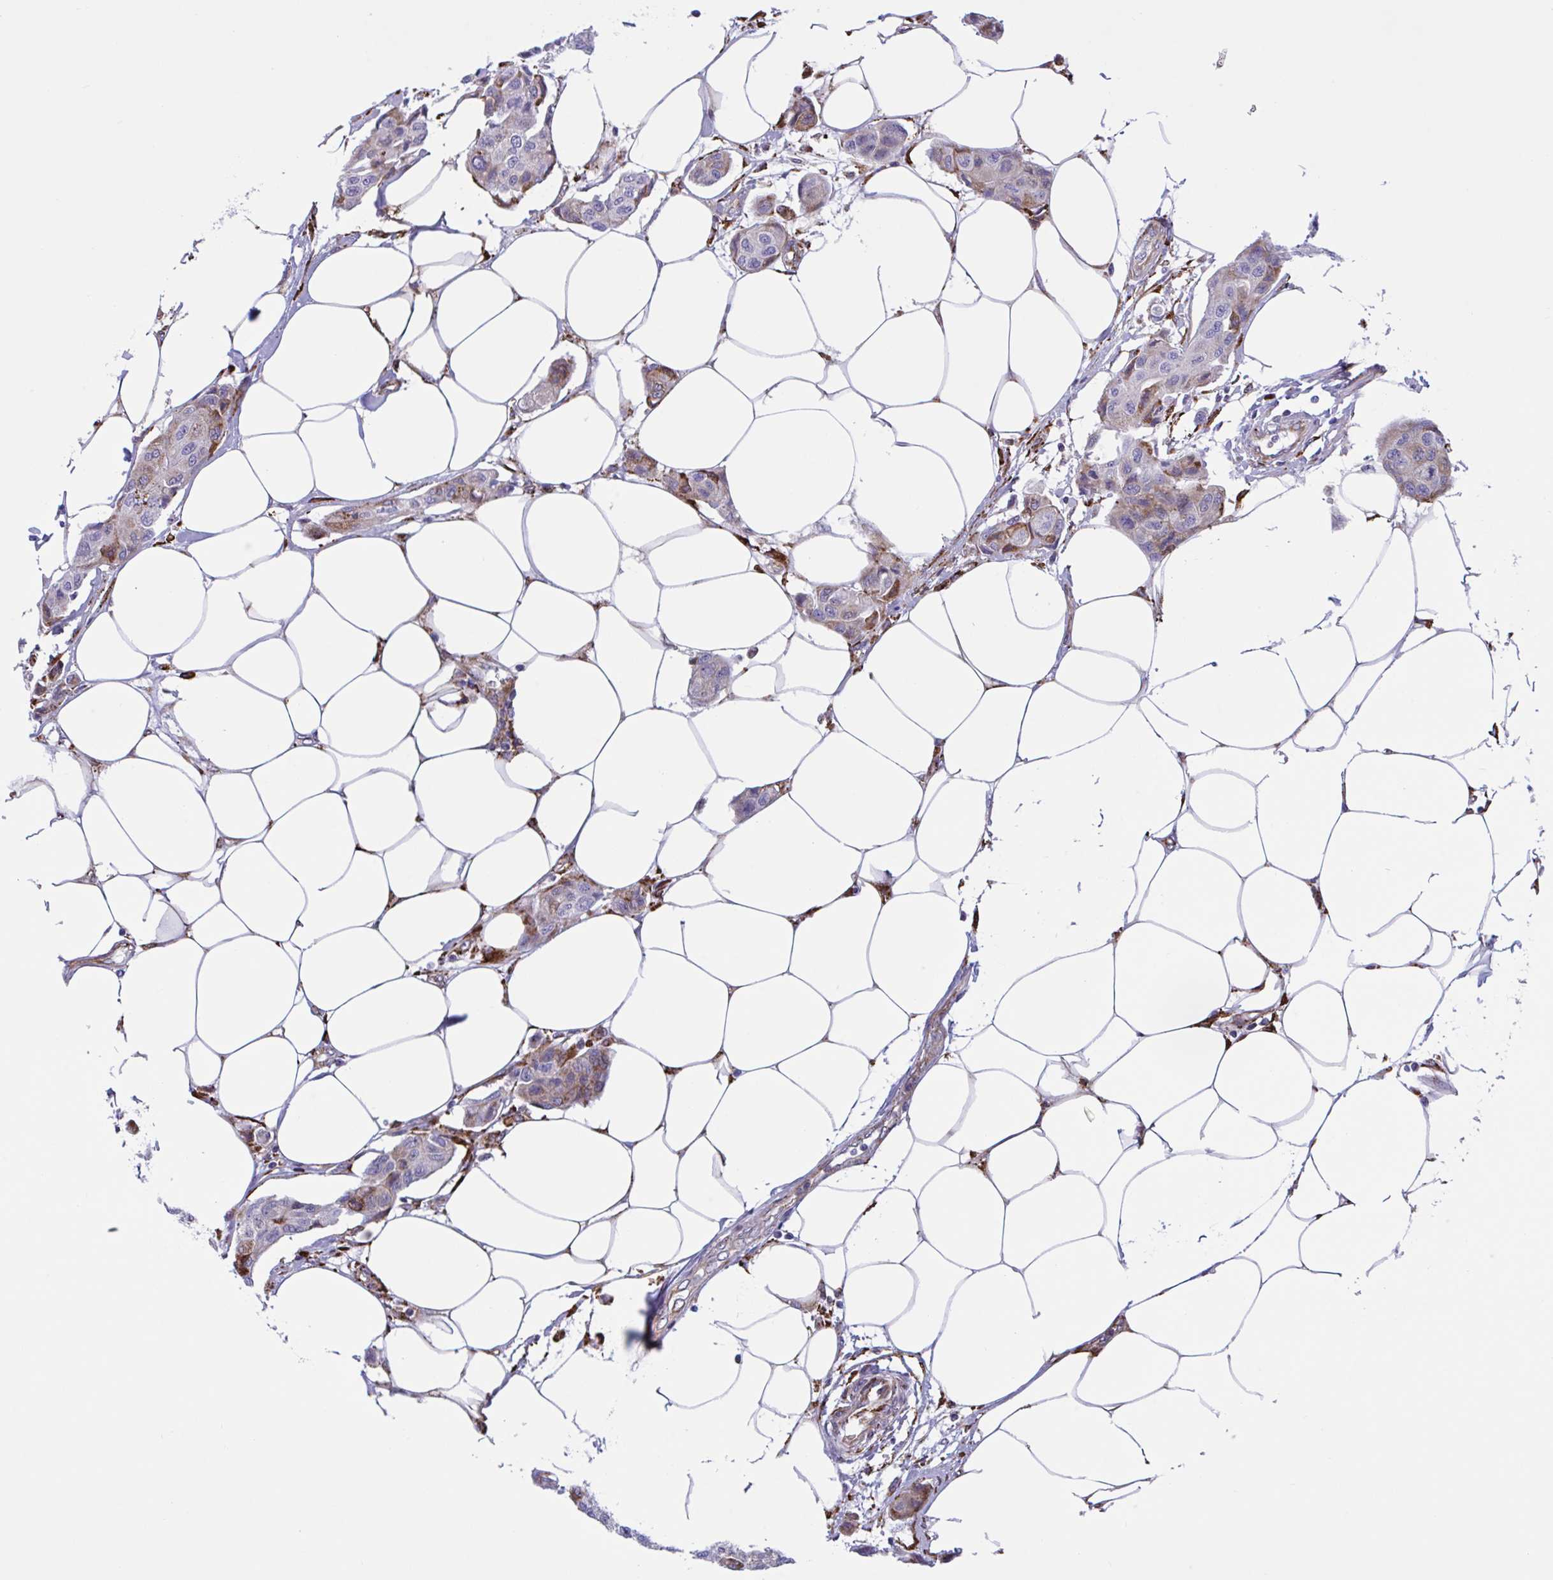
{"staining": {"intensity": "moderate", "quantity": "<25%", "location": "cytoplasmic/membranous"}, "tissue": "breast cancer", "cell_type": "Tumor cells", "image_type": "cancer", "snomed": [{"axis": "morphology", "description": "Duct carcinoma"}, {"axis": "topography", "description": "Breast"}, {"axis": "topography", "description": "Lymph node"}], "caption": "The histopathology image reveals immunohistochemical staining of breast infiltrating ductal carcinoma. There is moderate cytoplasmic/membranous staining is identified in approximately <25% of tumor cells. The protein of interest is shown in brown color, while the nuclei are stained blue.", "gene": "PEAK3", "patient": {"sex": "female", "age": 80}}